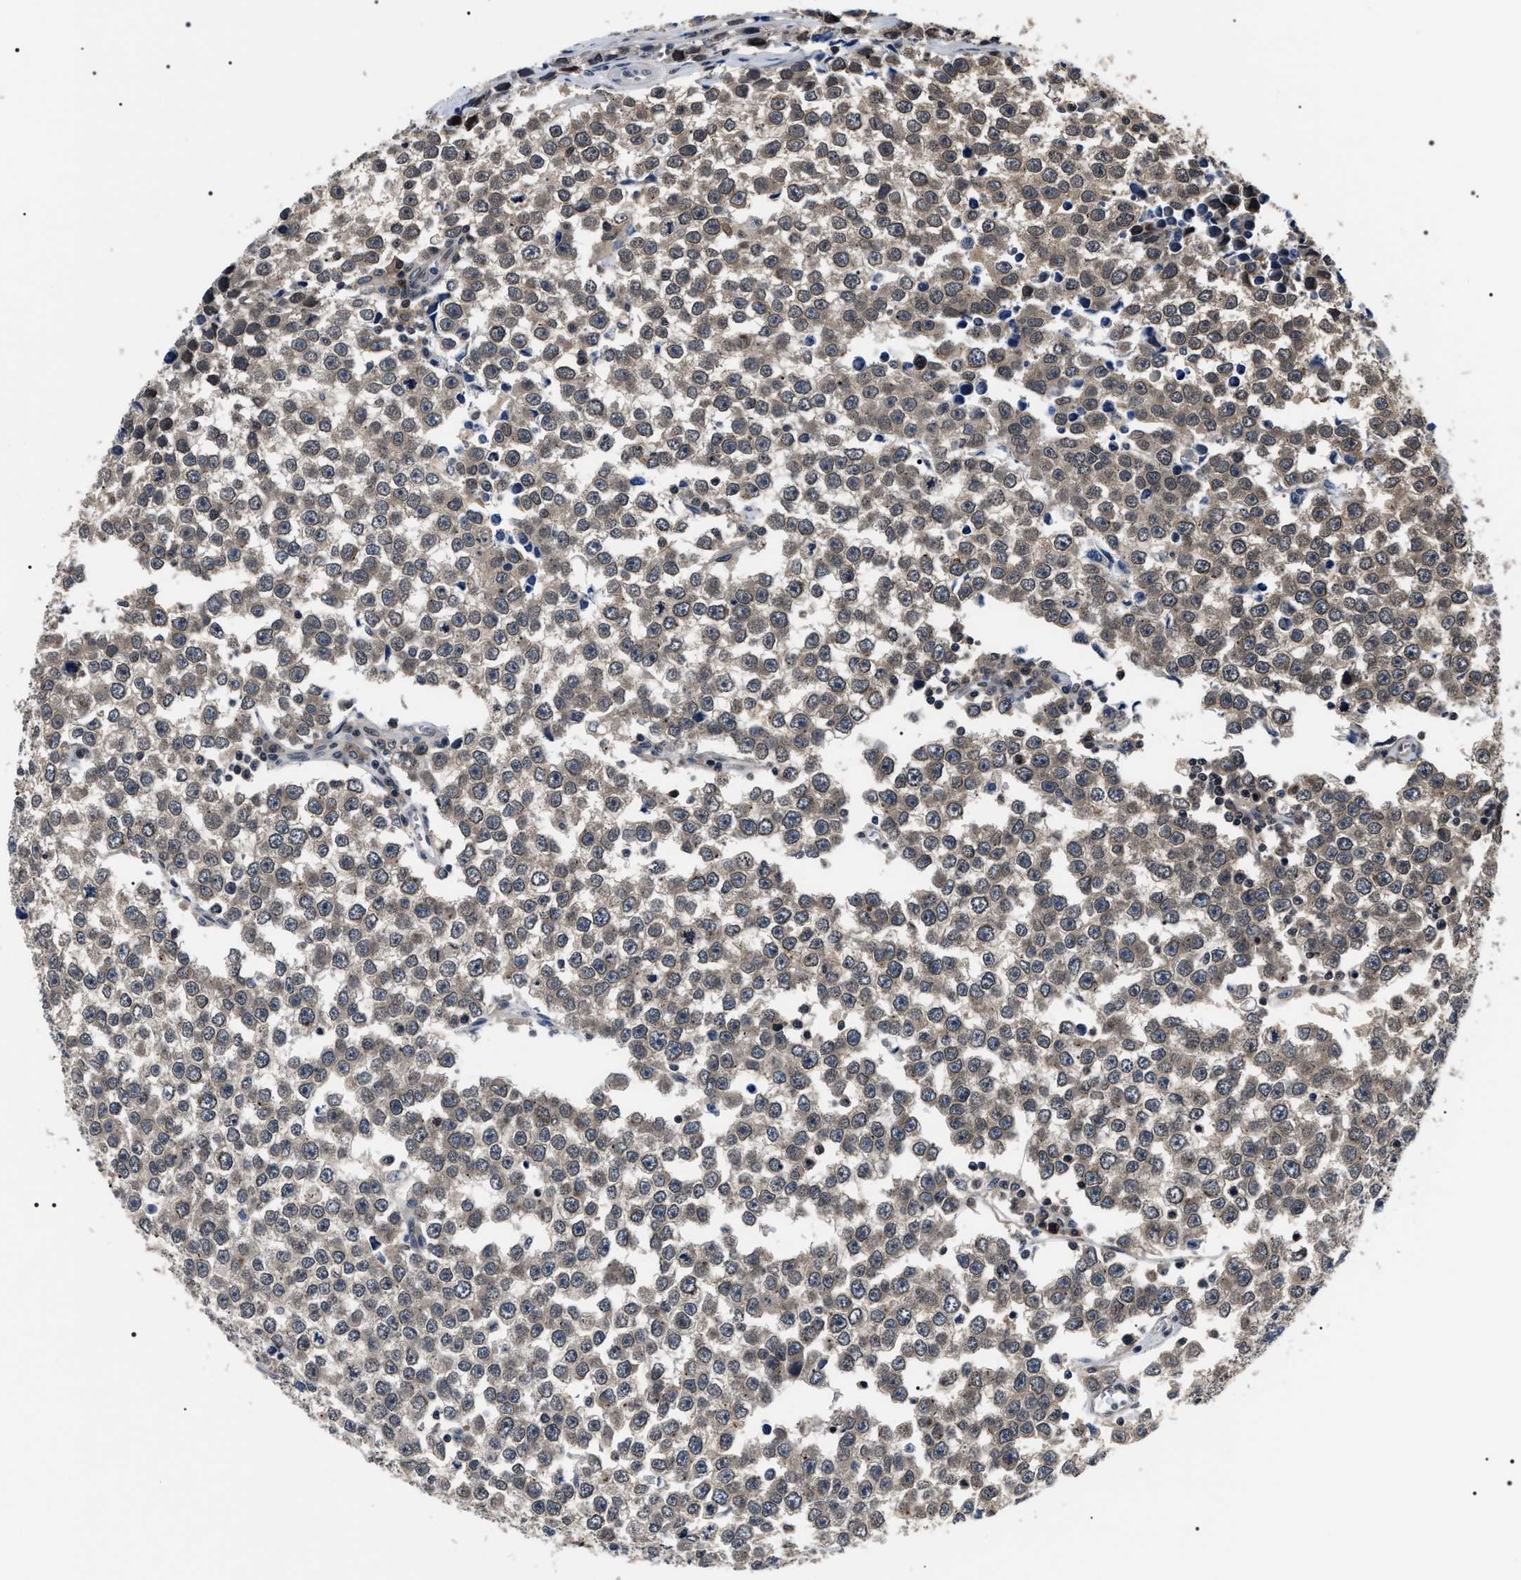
{"staining": {"intensity": "weak", "quantity": "<25%", "location": "cytoplasmic/membranous"}, "tissue": "testis cancer", "cell_type": "Tumor cells", "image_type": "cancer", "snomed": [{"axis": "morphology", "description": "Seminoma, NOS"}, {"axis": "morphology", "description": "Carcinoma, Embryonal, NOS"}, {"axis": "topography", "description": "Testis"}], "caption": "An image of human testis seminoma is negative for staining in tumor cells. Brightfield microscopy of immunohistochemistry stained with DAB (brown) and hematoxylin (blue), captured at high magnification.", "gene": "SIPA1", "patient": {"sex": "male", "age": 52}}